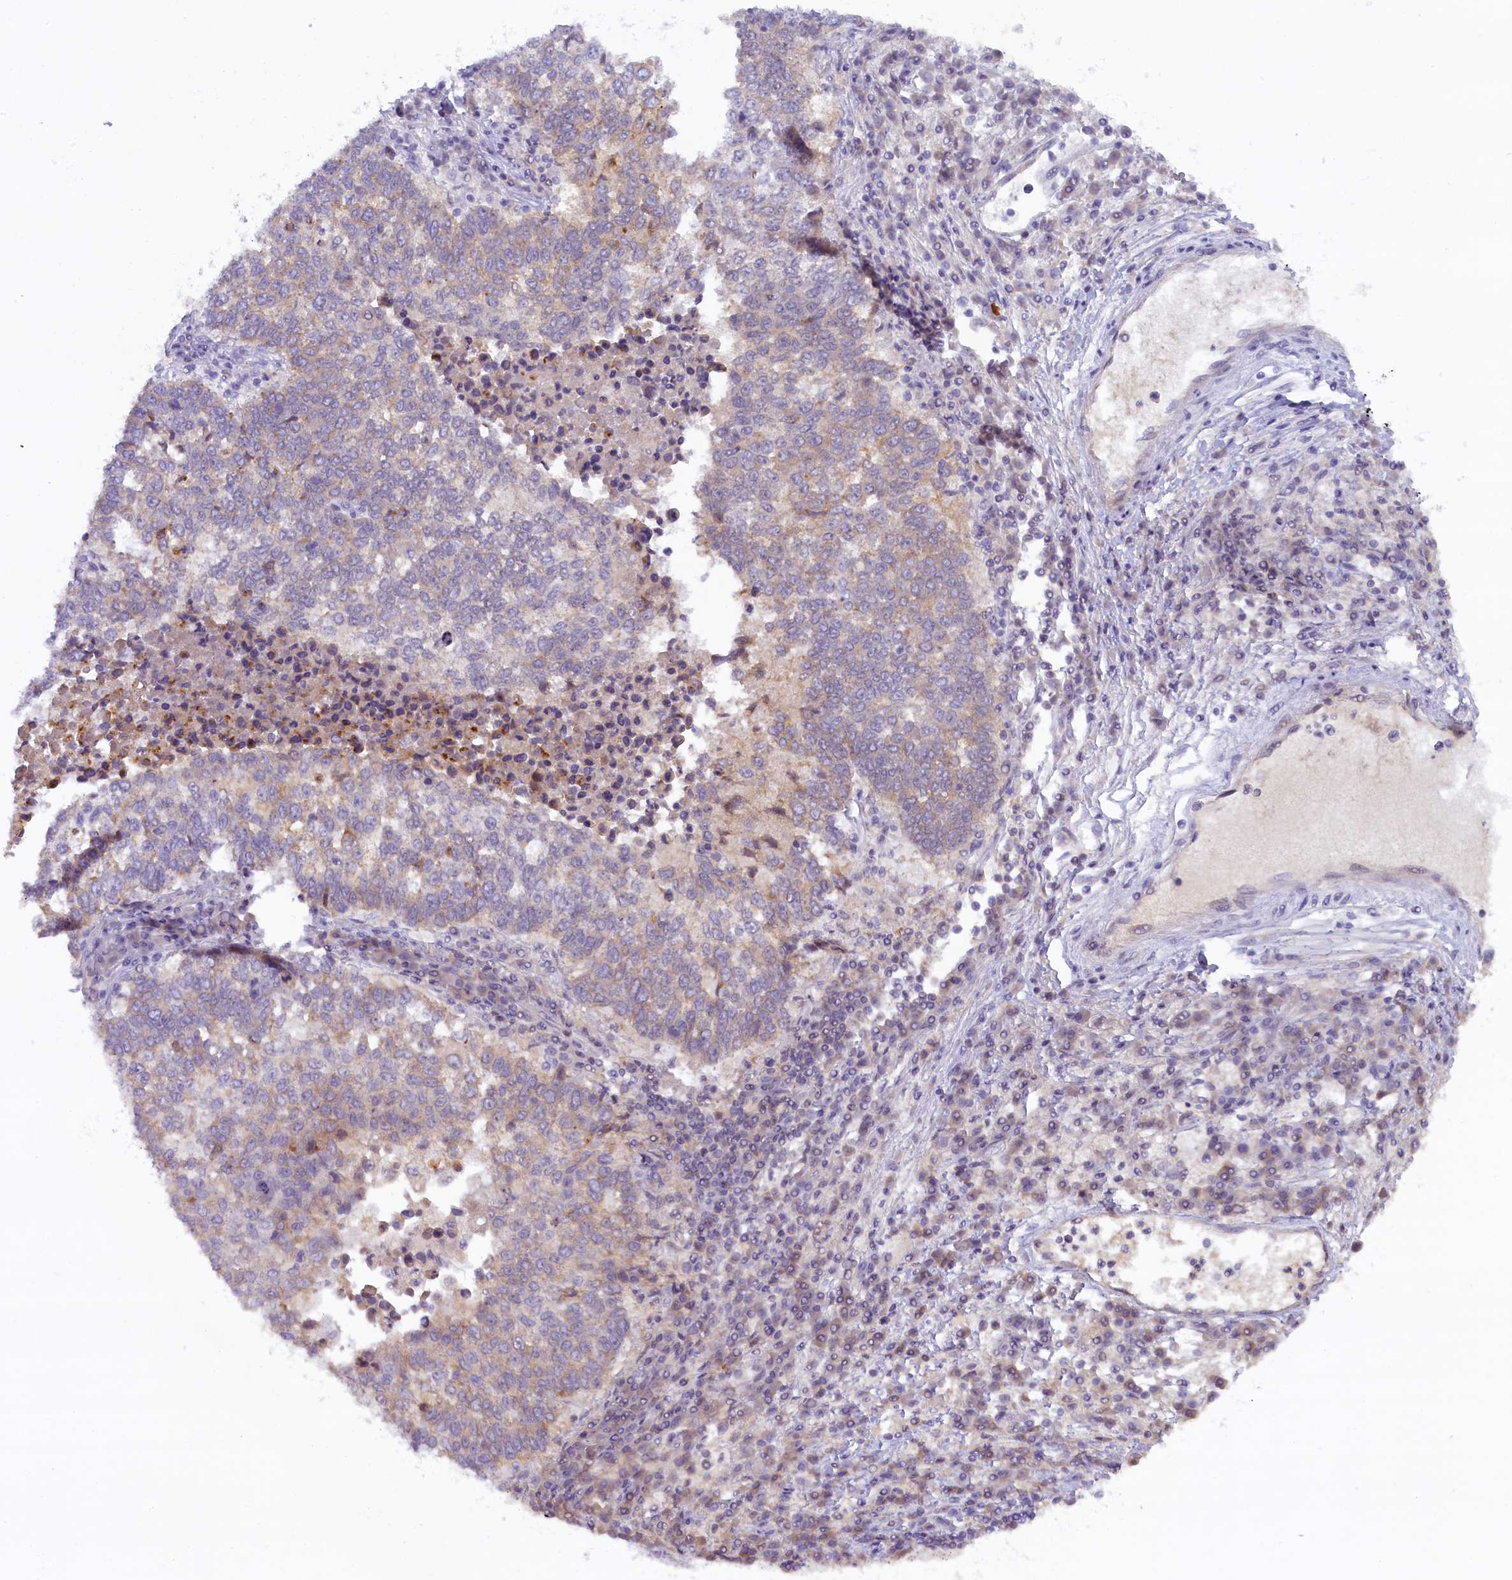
{"staining": {"intensity": "weak", "quantity": ">75%", "location": "cytoplasmic/membranous"}, "tissue": "lung cancer", "cell_type": "Tumor cells", "image_type": "cancer", "snomed": [{"axis": "morphology", "description": "Squamous cell carcinoma, NOS"}, {"axis": "topography", "description": "Lung"}], "caption": "Lung cancer (squamous cell carcinoma) tissue shows weak cytoplasmic/membranous positivity in approximately >75% of tumor cells, visualized by immunohistochemistry.", "gene": "CRAMP1", "patient": {"sex": "male", "age": 73}}